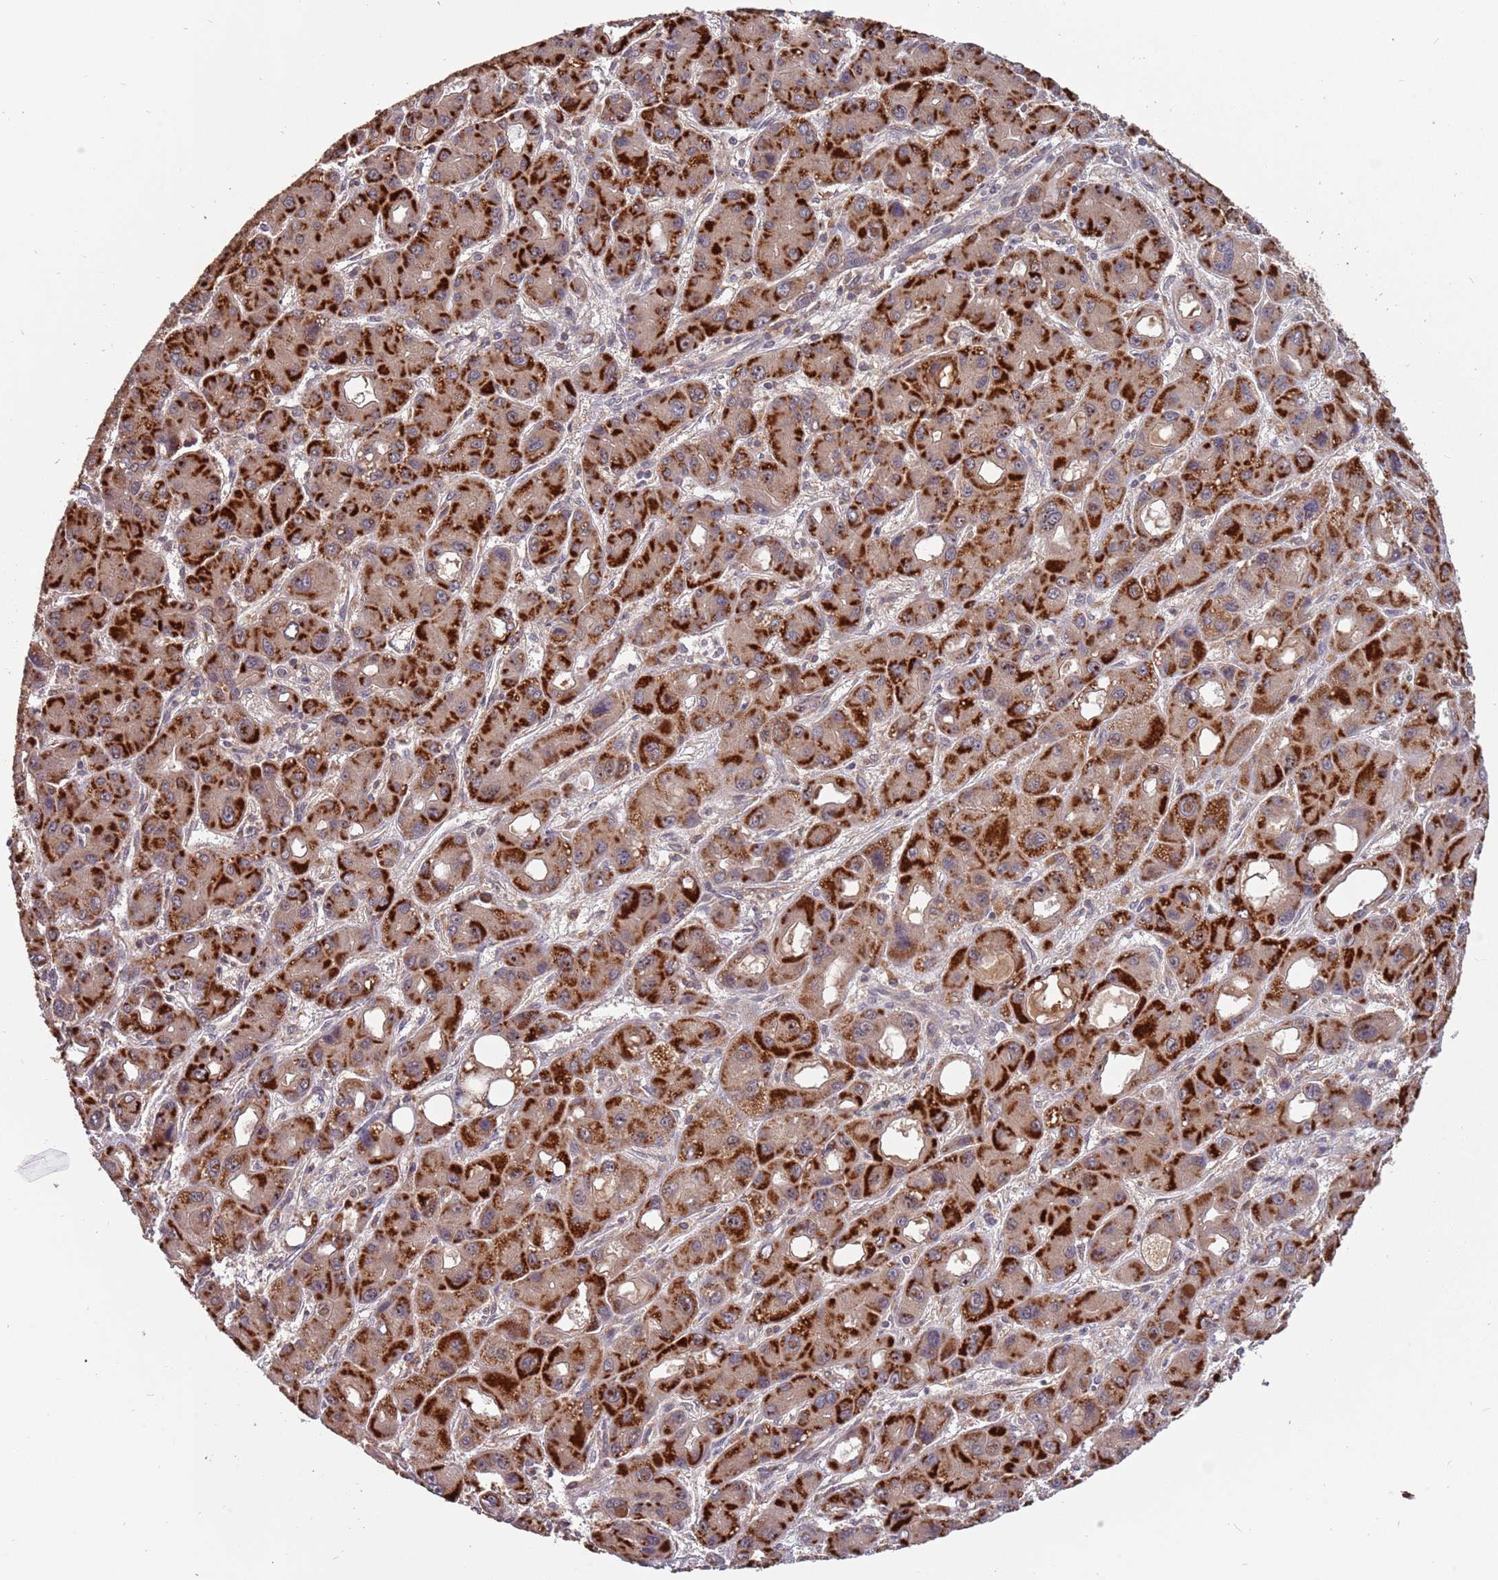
{"staining": {"intensity": "strong", "quantity": ">75%", "location": "cytoplasmic/membranous"}, "tissue": "liver cancer", "cell_type": "Tumor cells", "image_type": "cancer", "snomed": [{"axis": "morphology", "description": "Carcinoma, Hepatocellular, NOS"}, {"axis": "topography", "description": "Liver"}], "caption": "The photomicrograph reveals staining of liver cancer (hepatocellular carcinoma), revealing strong cytoplasmic/membranous protein expression (brown color) within tumor cells.", "gene": "USP32", "patient": {"sex": "male", "age": 55}}